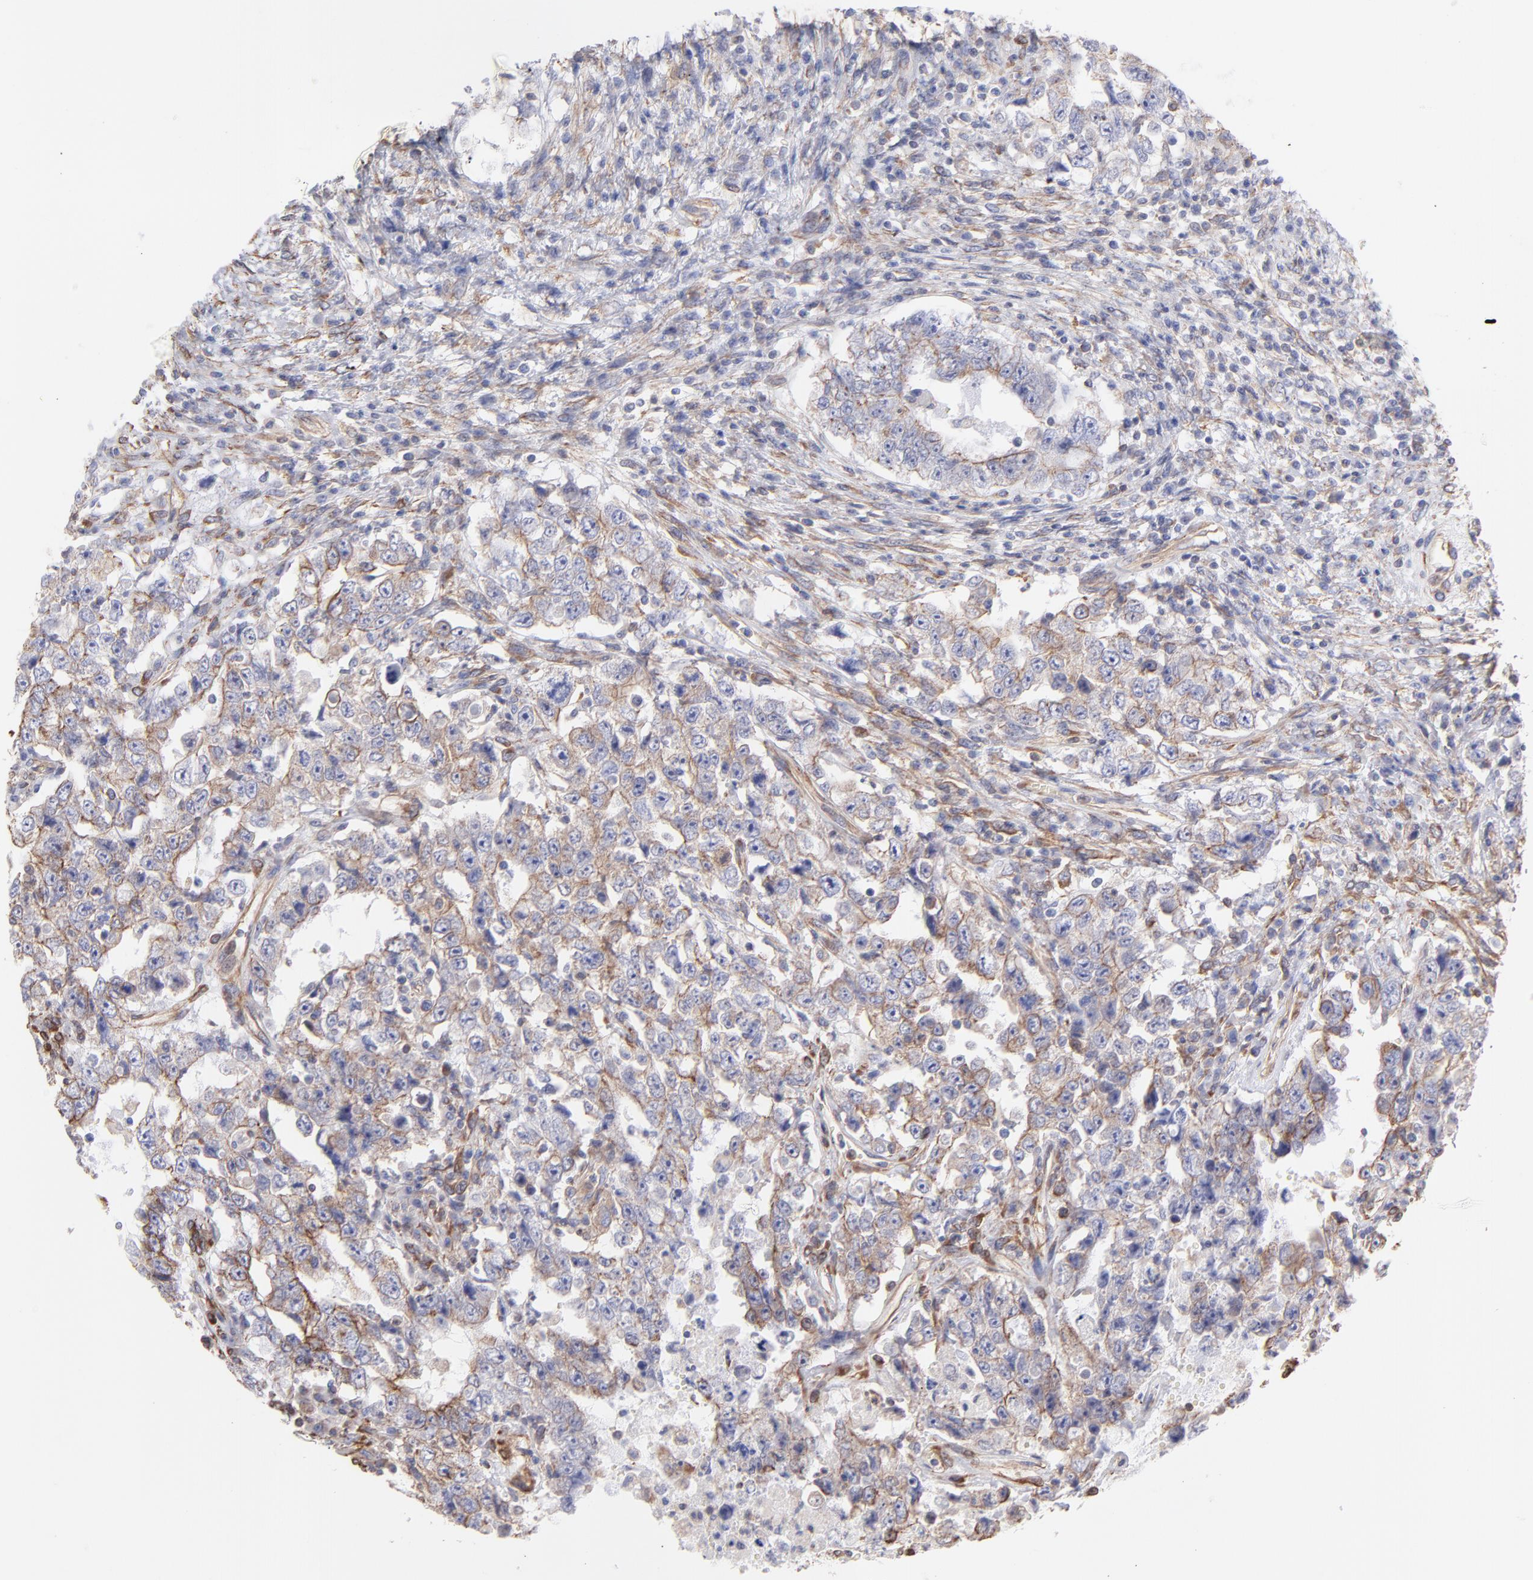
{"staining": {"intensity": "weak", "quantity": ">75%", "location": "cytoplasmic/membranous"}, "tissue": "testis cancer", "cell_type": "Tumor cells", "image_type": "cancer", "snomed": [{"axis": "morphology", "description": "Carcinoma, Embryonal, NOS"}, {"axis": "topography", "description": "Testis"}], "caption": "This histopathology image exhibits immunohistochemistry staining of human testis cancer, with low weak cytoplasmic/membranous staining in approximately >75% of tumor cells.", "gene": "PLEC", "patient": {"sex": "male", "age": 26}}